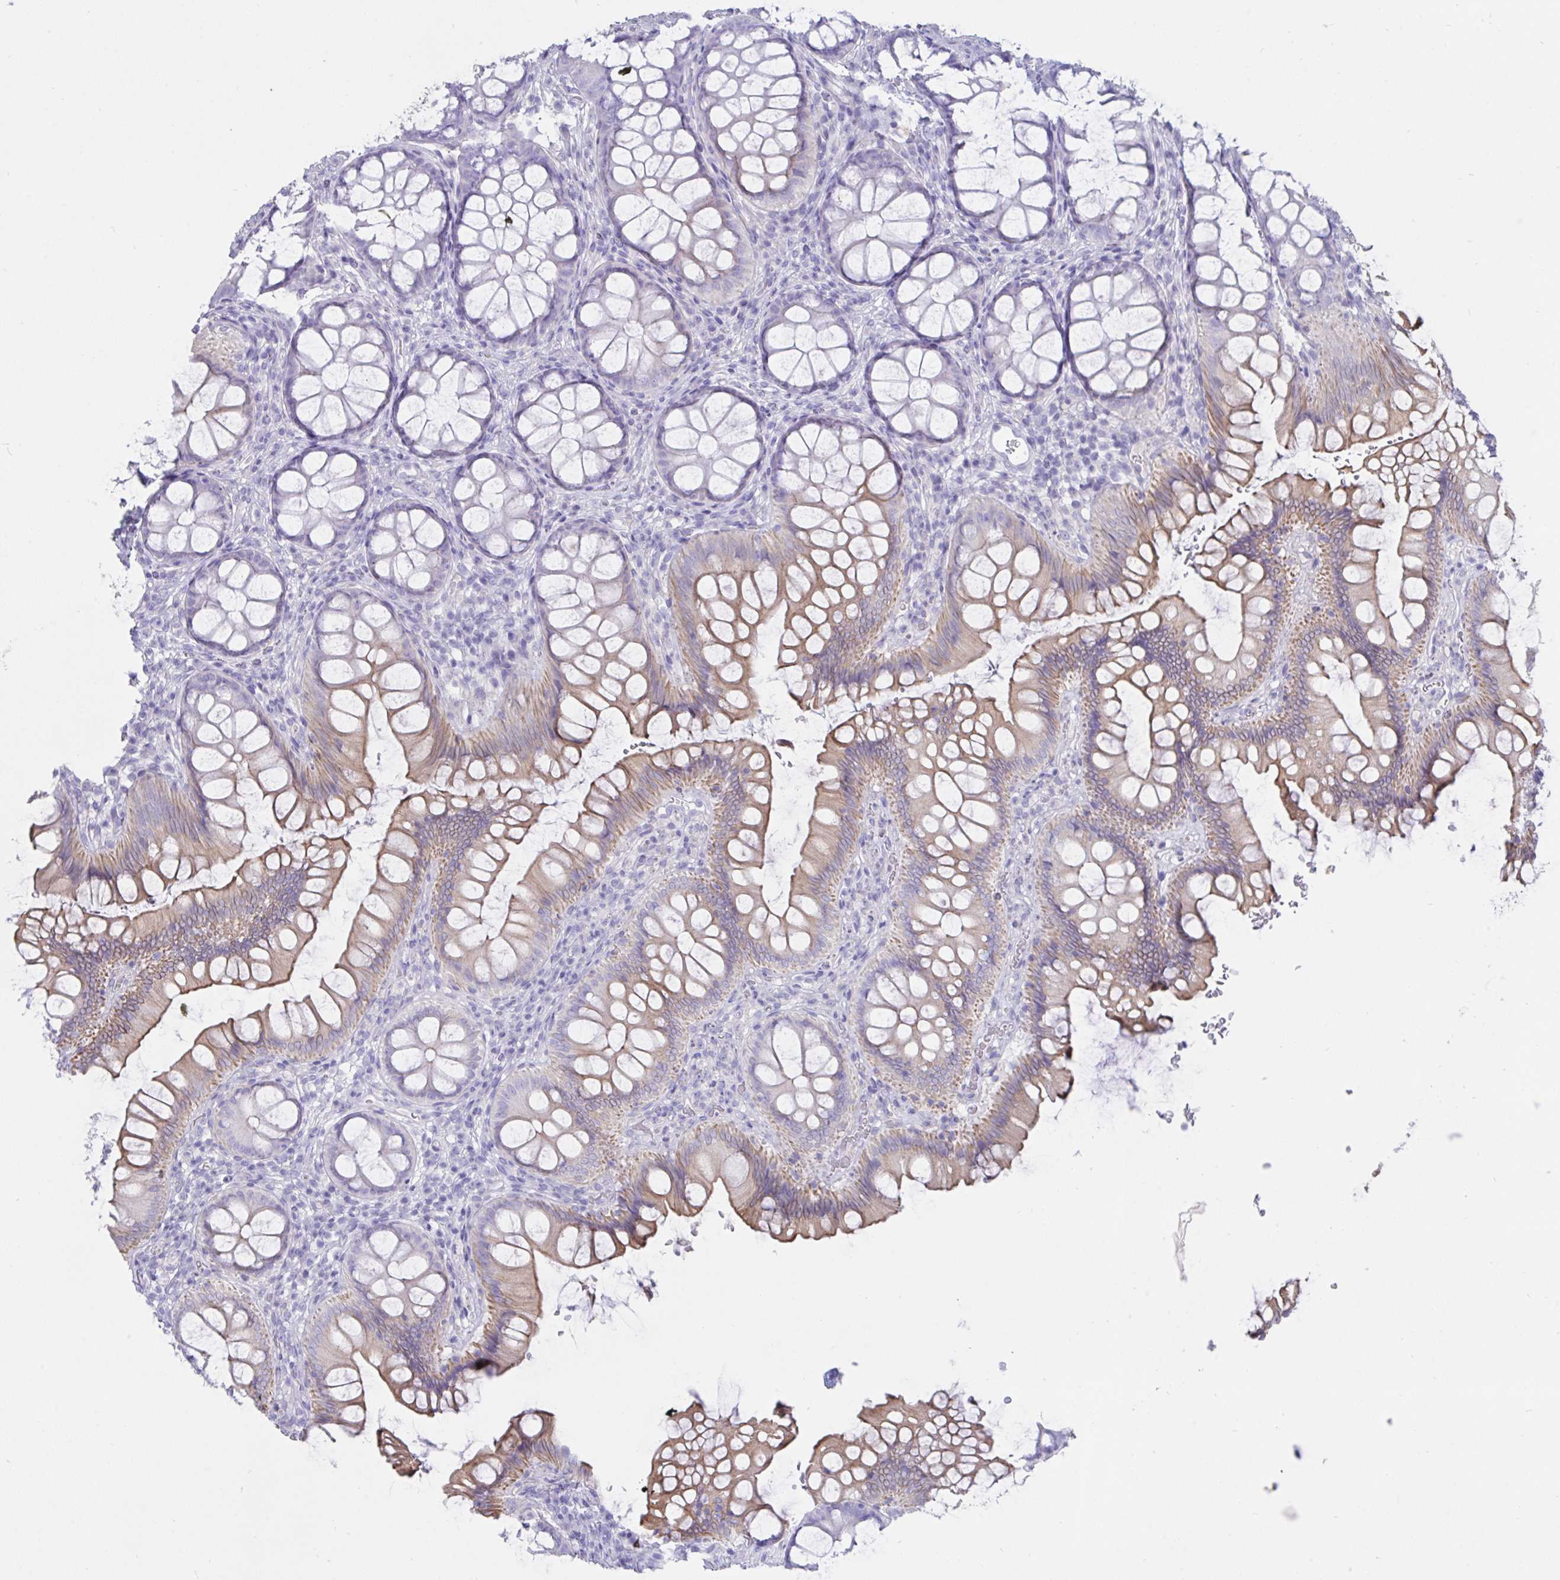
{"staining": {"intensity": "negative", "quantity": "none", "location": "none"}, "tissue": "colon", "cell_type": "Endothelial cells", "image_type": "normal", "snomed": [{"axis": "morphology", "description": "Normal tissue, NOS"}, {"axis": "morphology", "description": "Adenoma, NOS"}, {"axis": "topography", "description": "Soft tissue"}, {"axis": "topography", "description": "Colon"}], "caption": "IHC histopathology image of benign colon stained for a protein (brown), which shows no positivity in endothelial cells. Nuclei are stained in blue.", "gene": "TNNC1", "patient": {"sex": "male", "age": 47}}